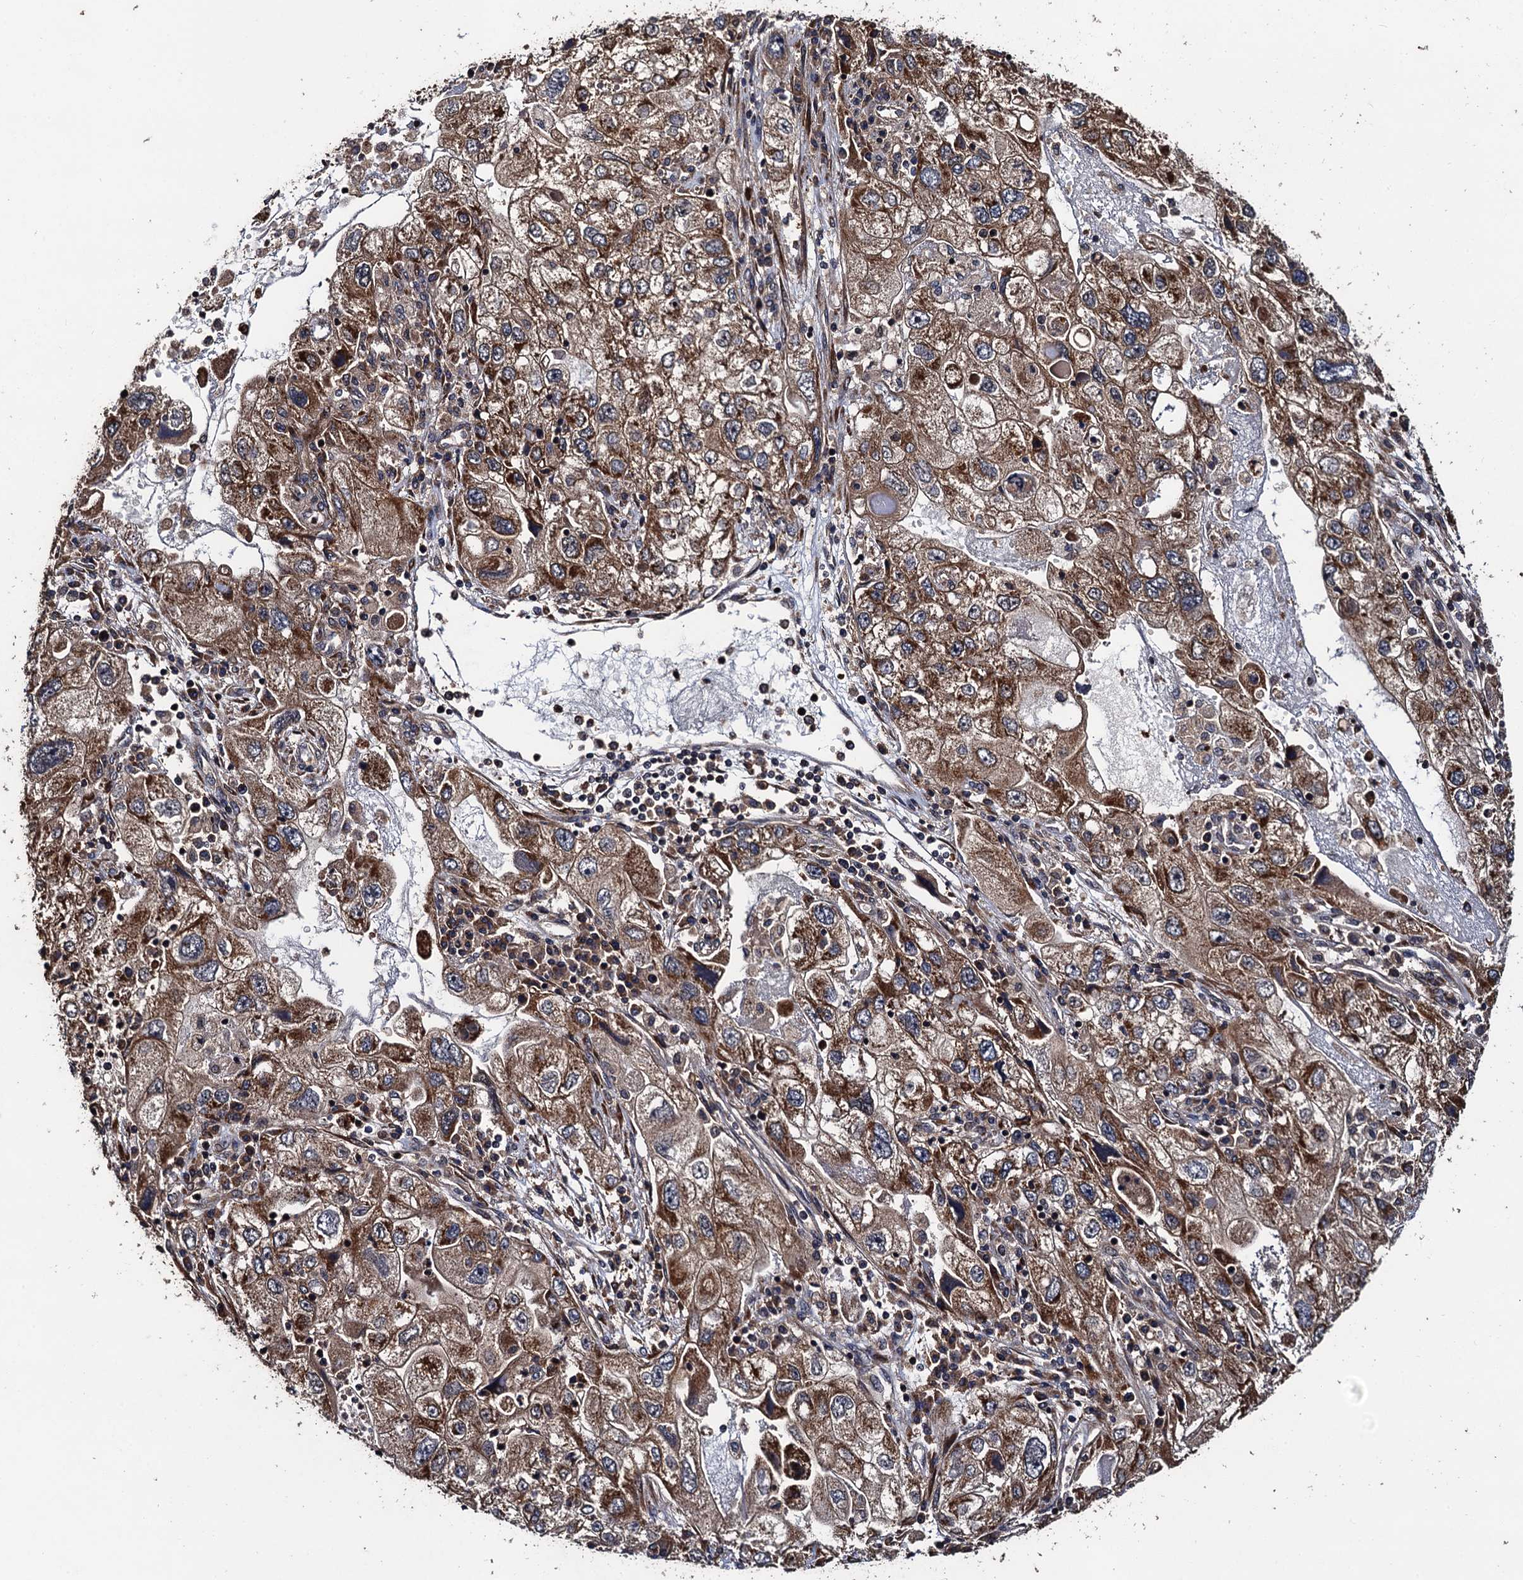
{"staining": {"intensity": "moderate", "quantity": ">75%", "location": "cytoplasmic/membranous"}, "tissue": "endometrial cancer", "cell_type": "Tumor cells", "image_type": "cancer", "snomed": [{"axis": "morphology", "description": "Adenocarcinoma, NOS"}, {"axis": "topography", "description": "Endometrium"}], "caption": "High-power microscopy captured an IHC photomicrograph of adenocarcinoma (endometrial), revealing moderate cytoplasmic/membranous expression in about >75% of tumor cells. (DAB (3,3'-diaminobenzidine) = brown stain, brightfield microscopy at high magnification).", "gene": "MIER2", "patient": {"sex": "female", "age": 49}}